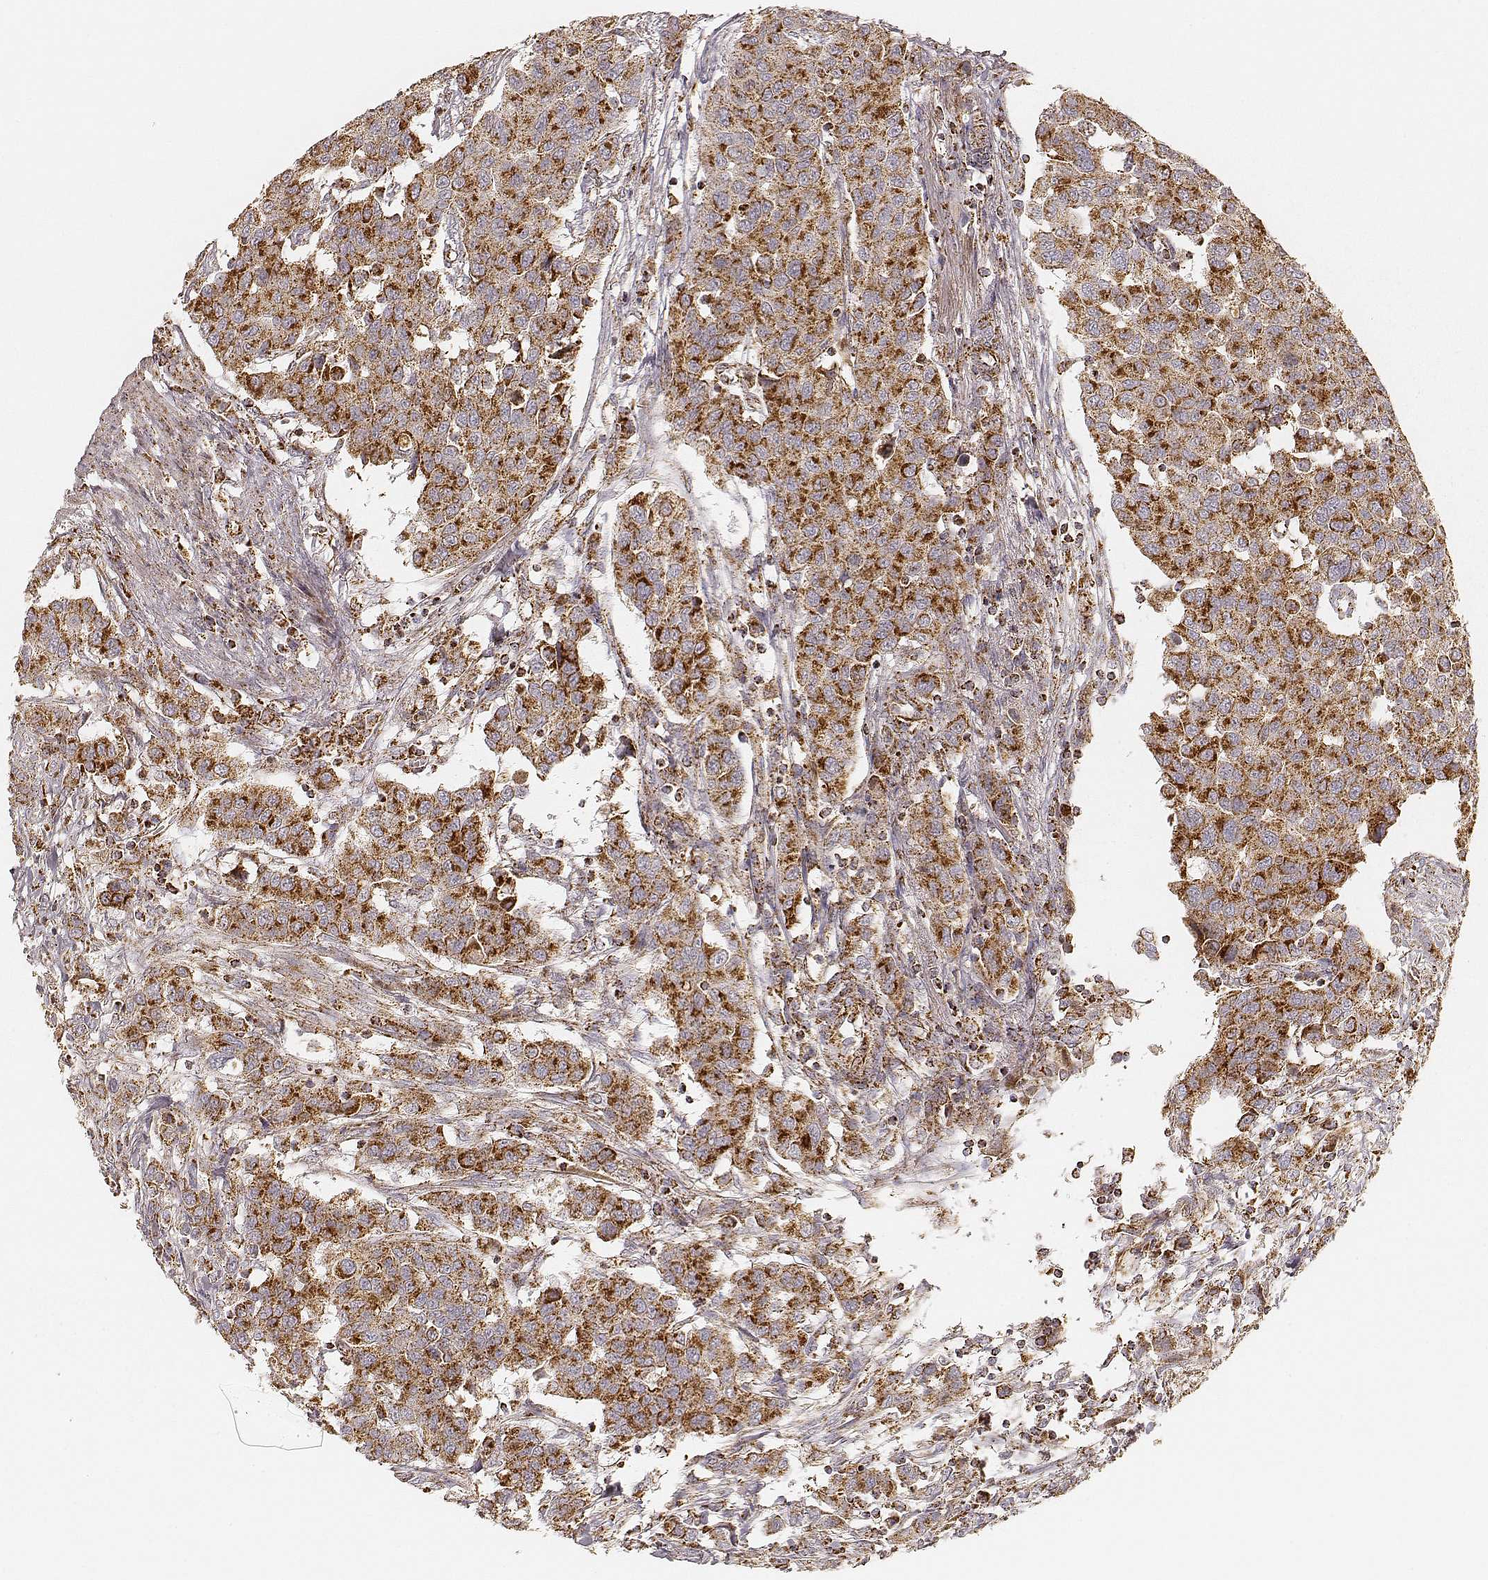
{"staining": {"intensity": "strong", "quantity": ">75%", "location": "cytoplasmic/membranous"}, "tissue": "urothelial cancer", "cell_type": "Tumor cells", "image_type": "cancer", "snomed": [{"axis": "morphology", "description": "Urothelial carcinoma, High grade"}, {"axis": "topography", "description": "Urinary bladder"}], "caption": "Brown immunohistochemical staining in urothelial carcinoma (high-grade) reveals strong cytoplasmic/membranous expression in about >75% of tumor cells.", "gene": "CS", "patient": {"sex": "female", "age": 58}}